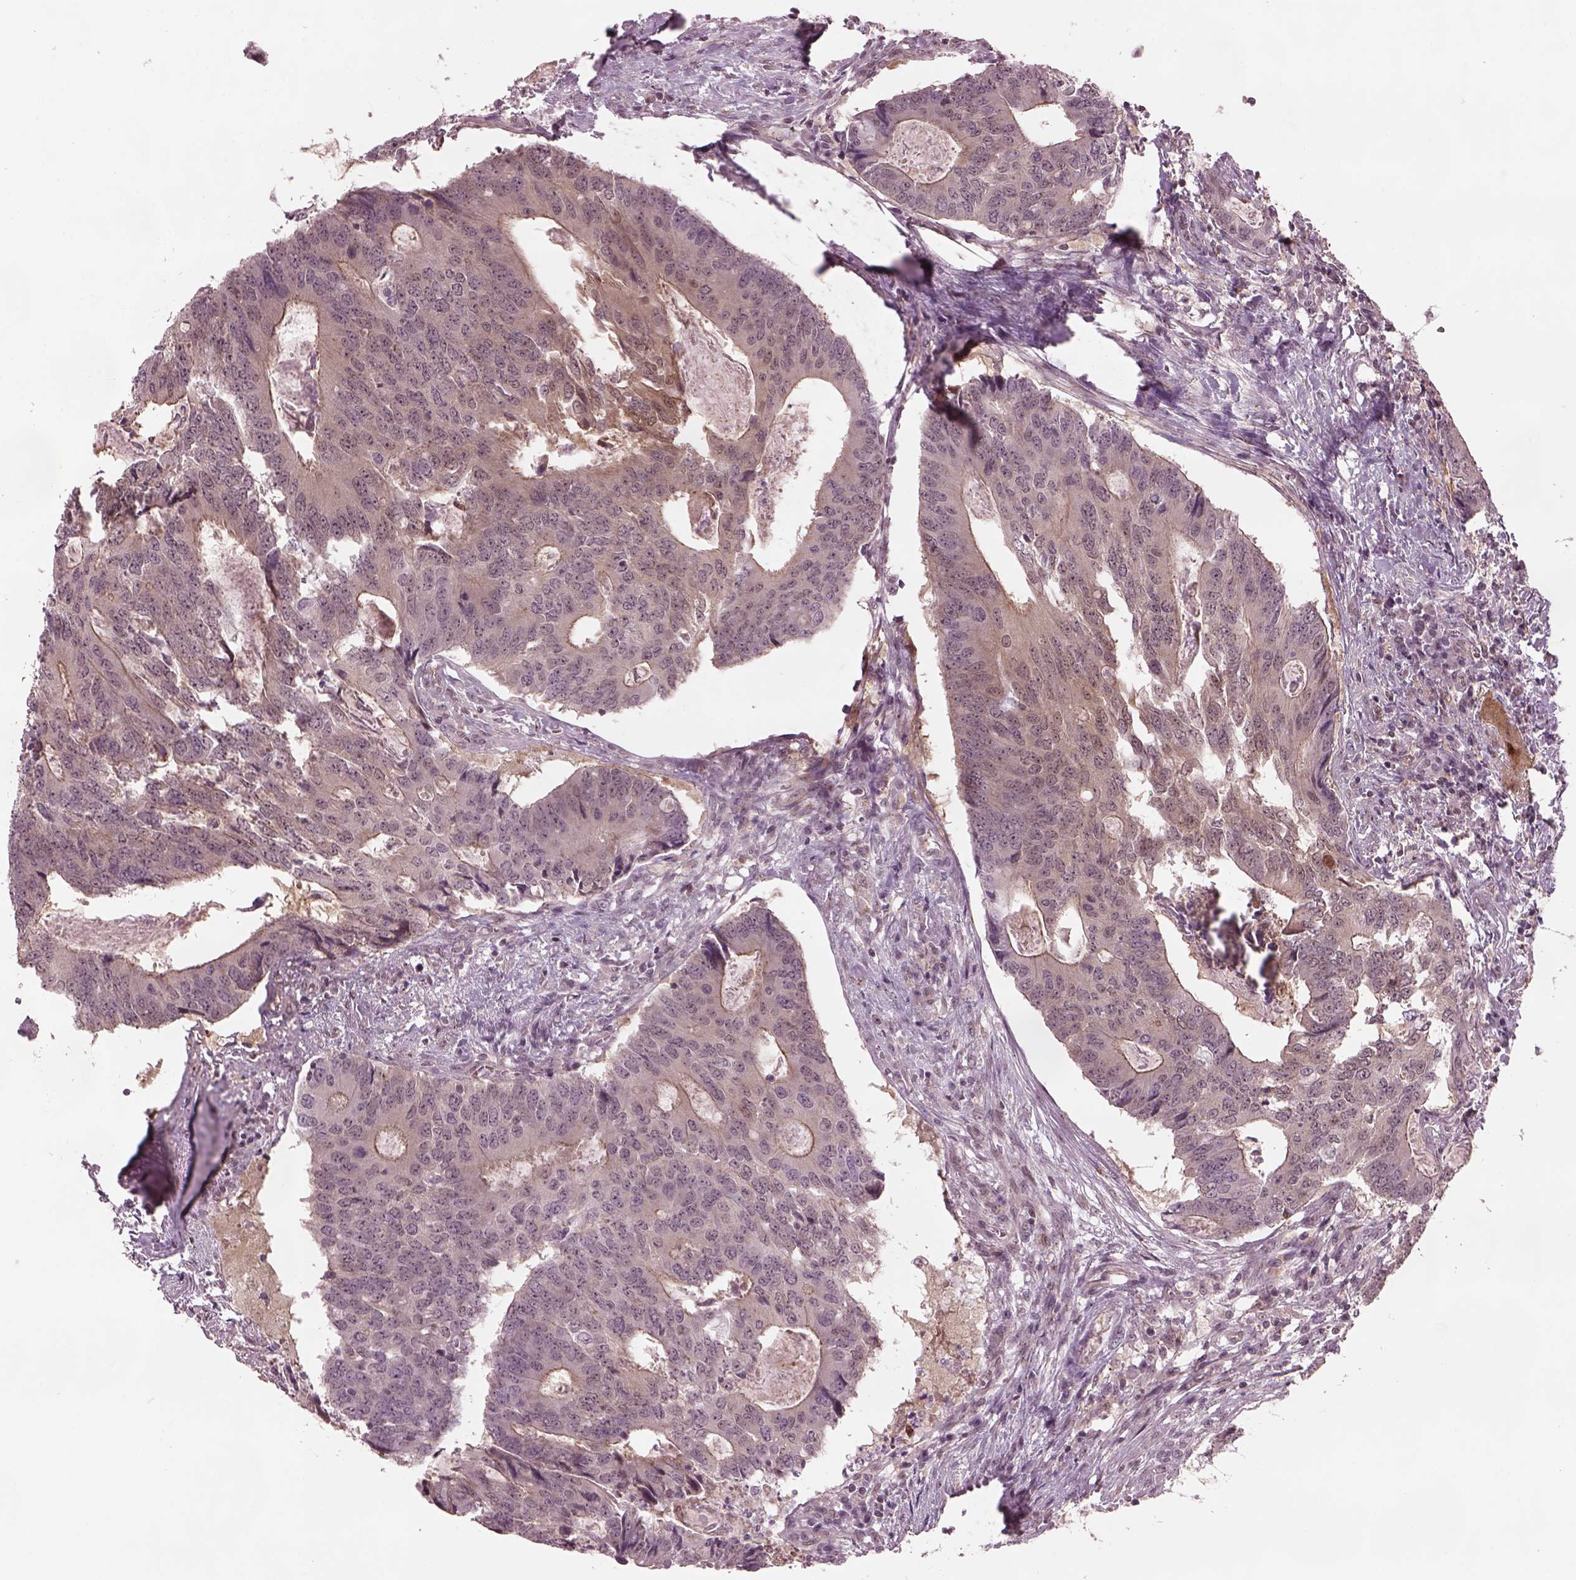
{"staining": {"intensity": "moderate", "quantity": "25%-75%", "location": "cytoplasmic/membranous,nuclear"}, "tissue": "colorectal cancer", "cell_type": "Tumor cells", "image_type": "cancer", "snomed": [{"axis": "morphology", "description": "Adenocarcinoma, NOS"}, {"axis": "topography", "description": "Colon"}], "caption": "Colorectal adenocarcinoma stained with a protein marker exhibits moderate staining in tumor cells.", "gene": "SRI", "patient": {"sex": "male", "age": 67}}